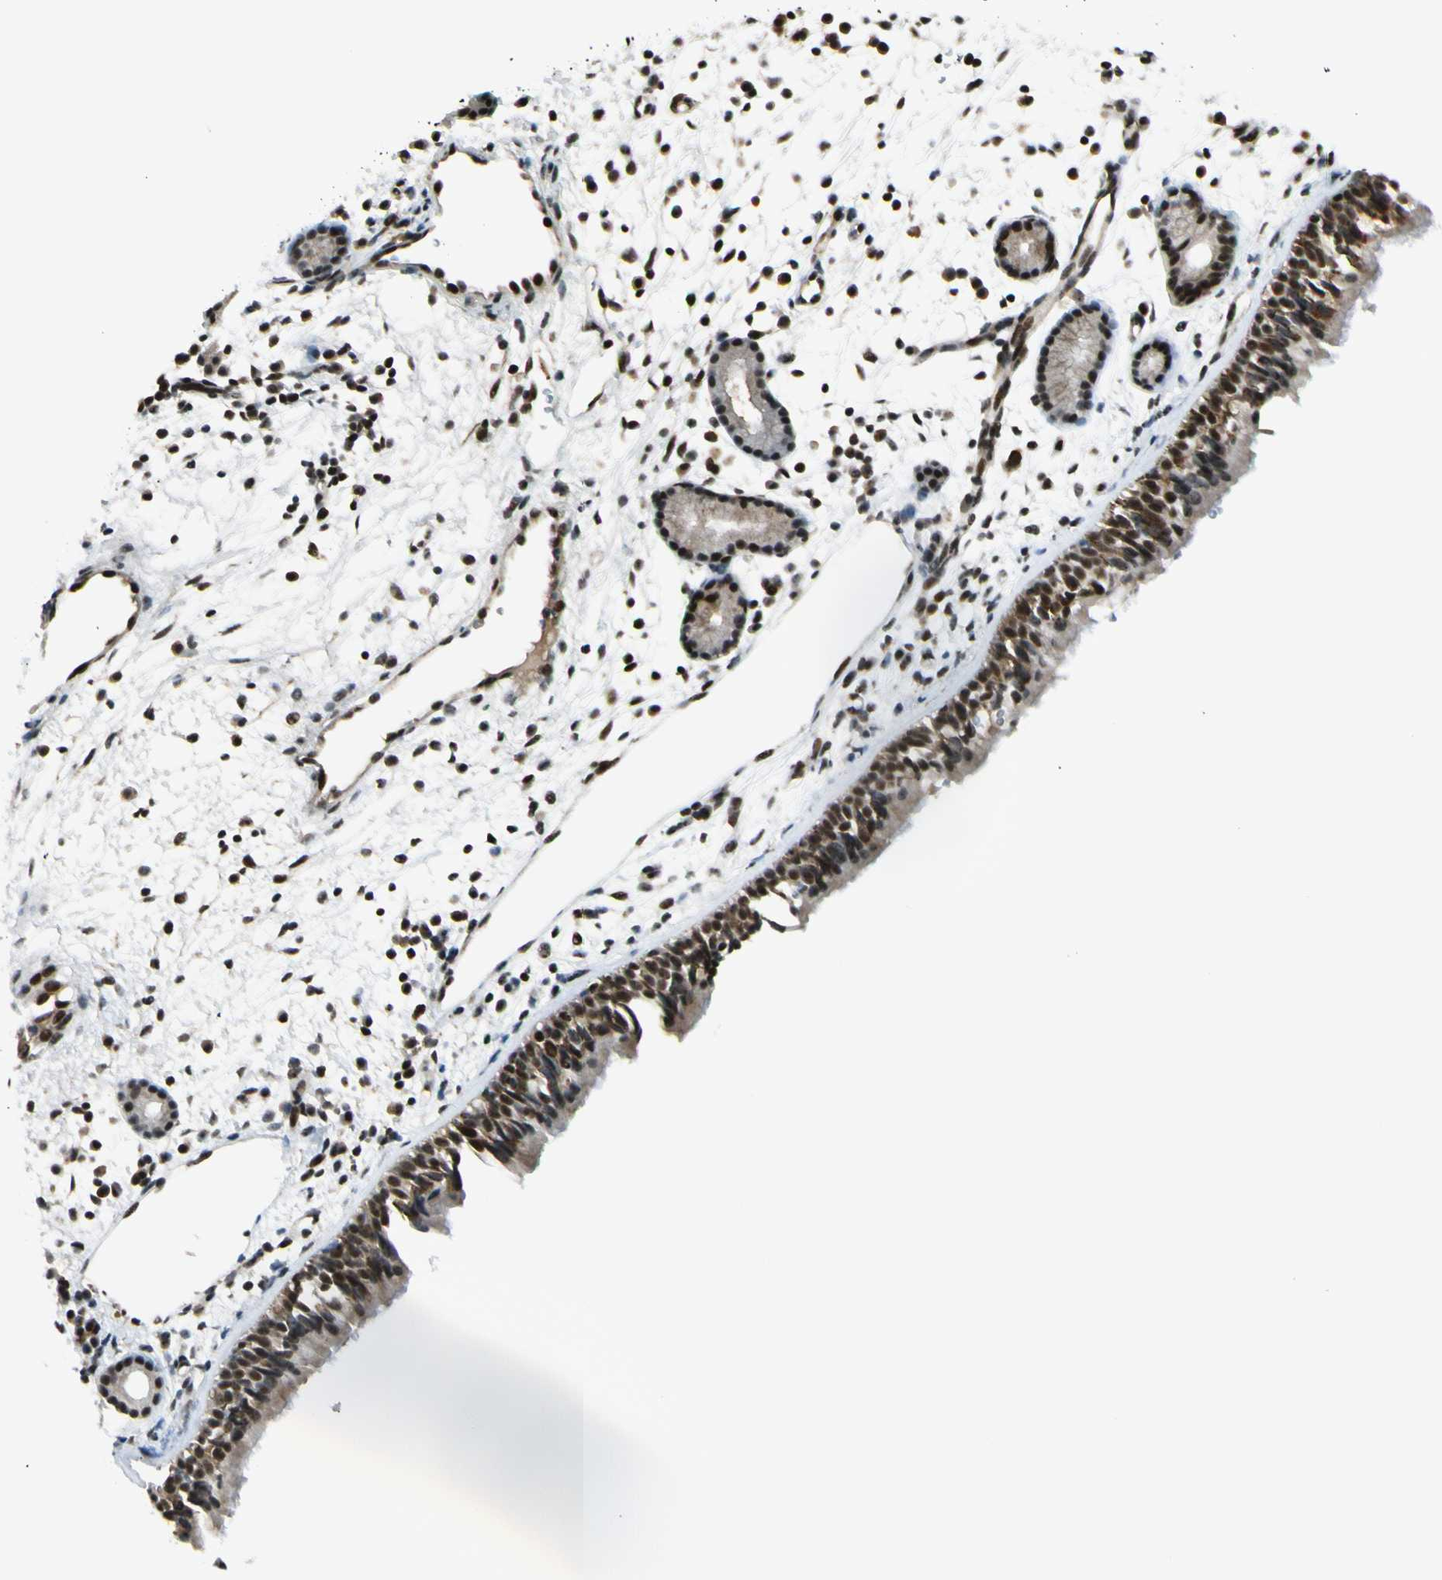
{"staining": {"intensity": "strong", "quantity": ">75%", "location": "cytoplasmic/membranous,nuclear"}, "tissue": "nasopharynx", "cell_type": "Respiratory epithelial cells", "image_type": "normal", "snomed": [{"axis": "morphology", "description": "Normal tissue, NOS"}, {"axis": "morphology", "description": "Inflammation, NOS"}, {"axis": "topography", "description": "Nasopharynx"}], "caption": "This micrograph demonstrates immunohistochemistry (IHC) staining of normal nasopharynx, with high strong cytoplasmic/membranous,nuclear expression in approximately >75% of respiratory epithelial cells.", "gene": "DAXX", "patient": {"sex": "female", "age": 55}}